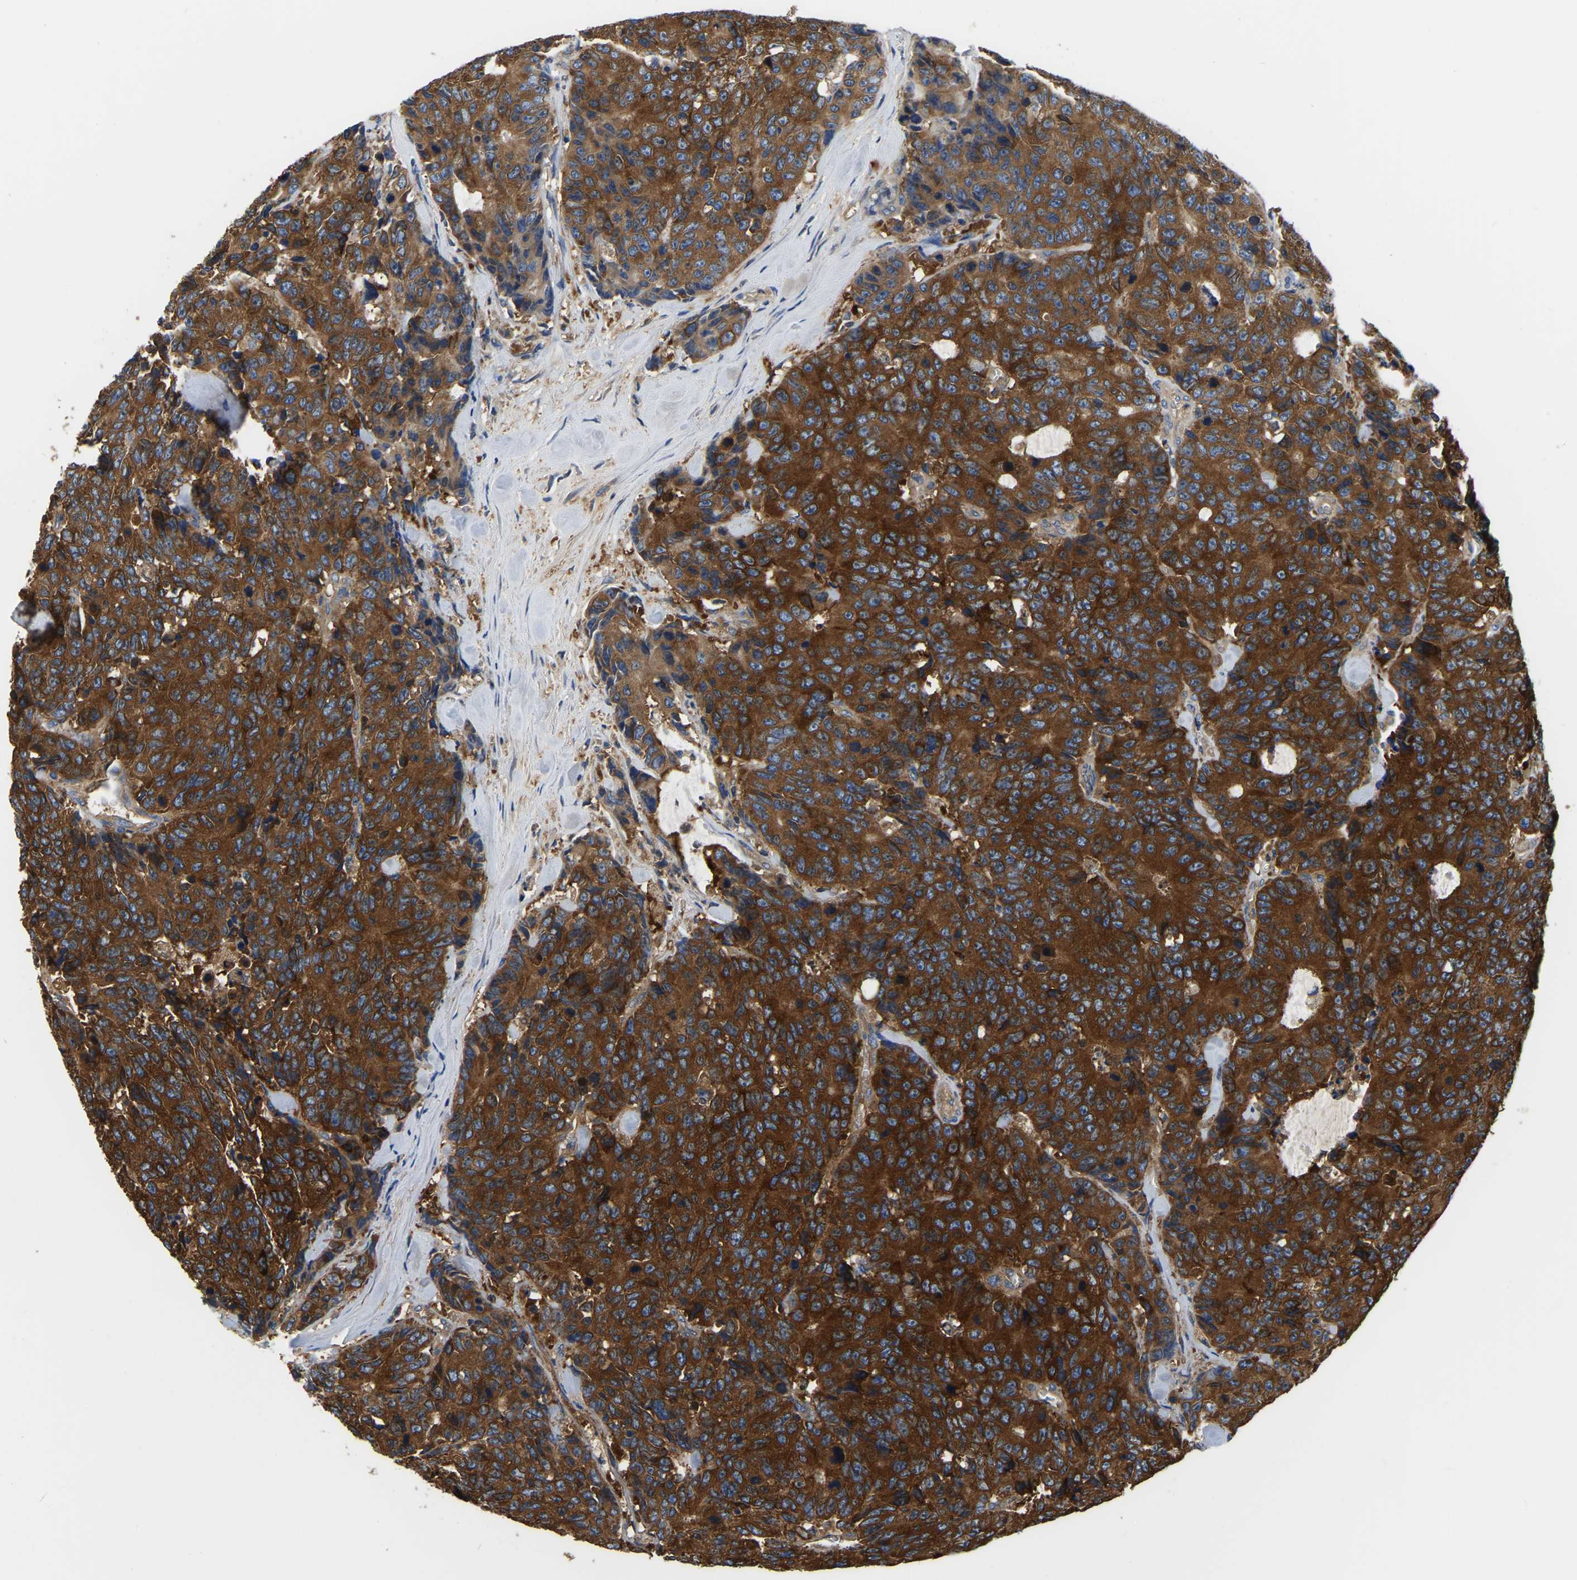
{"staining": {"intensity": "strong", "quantity": ">75%", "location": "cytoplasmic/membranous"}, "tissue": "colorectal cancer", "cell_type": "Tumor cells", "image_type": "cancer", "snomed": [{"axis": "morphology", "description": "Adenocarcinoma, NOS"}, {"axis": "topography", "description": "Colon"}], "caption": "Immunohistochemical staining of human colorectal cancer exhibits strong cytoplasmic/membranous protein expression in approximately >75% of tumor cells.", "gene": "GARS1", "patient": {"sex": "female", "age": 86}}